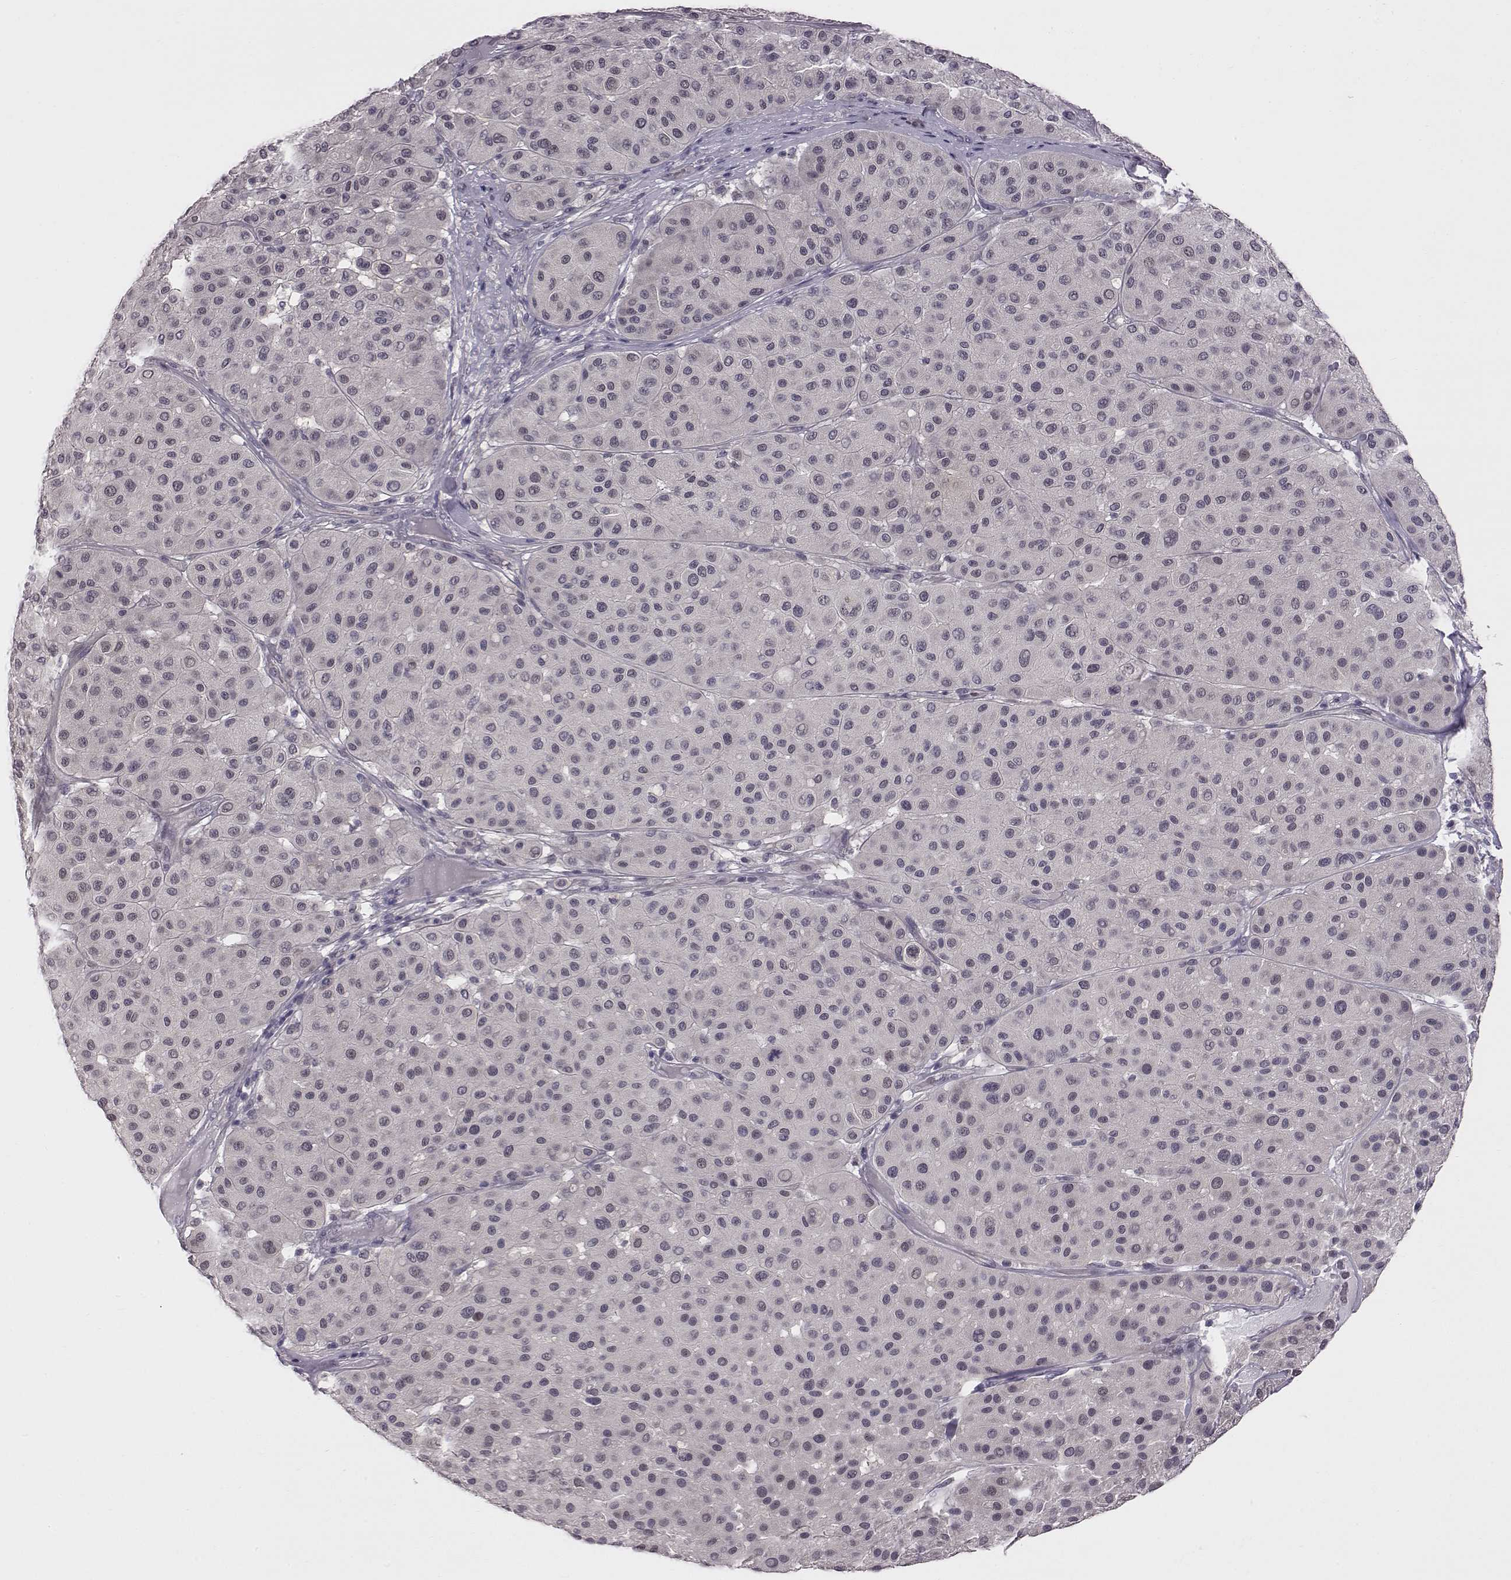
{"staining": {"intensity": "negative", "quantity": "none", "location": "none"}, "tissue": "melanoma", "cell_type": "Tumor cells", "image_type": "cancer", "snomed": [{"axis": "morphology", "description": "Malignant melanoma, Metastatic site"}, {"axis": "topography", "description": "Smooth muscle"}], "caption": "Image shows no protein positivity in tumor cells of malignant melanoma (metastatic site) tissue.", "gene": "C10orf62", "patient": {"sex": "male", "age": 41}}